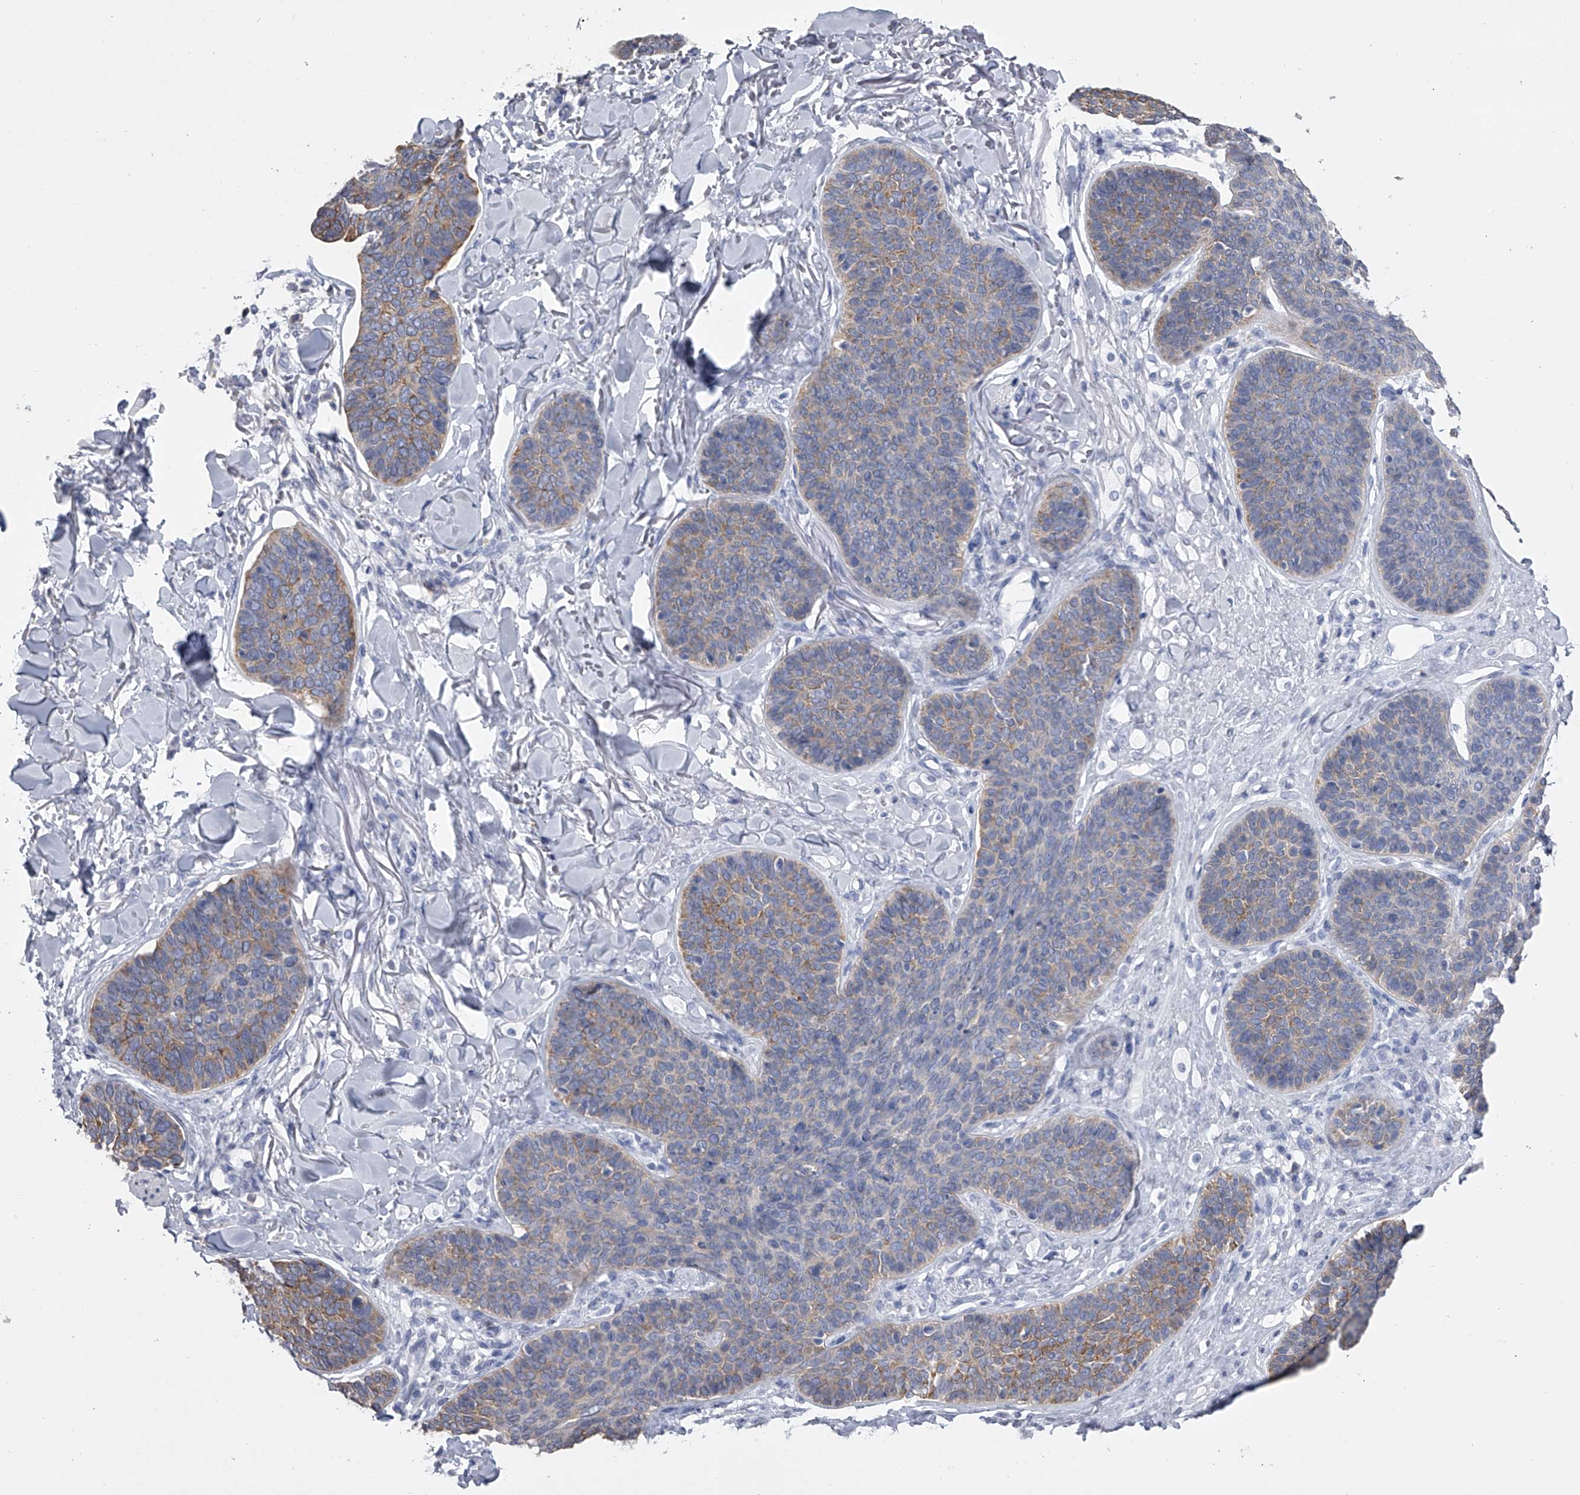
{"staining": {"intensity": "weak", "quantity": "<25%", "location": "cytoplasmic/membranous"}, "tissue": "skin cancer", "cell_type": "Tumor cells", "image_type": "cancer", "snomed": [{"axis": "morphology", "description": "Basal cell carcinoma"}, {"axis": "topography", "description": "Skin"}], "caption": "Immunohistochemical staining of human skin cancer (basal cell carcinoma) shows no significant positivity in tumor cells.", "gene": "TASP1", "patient": {"sex": "male", "age": 85}}